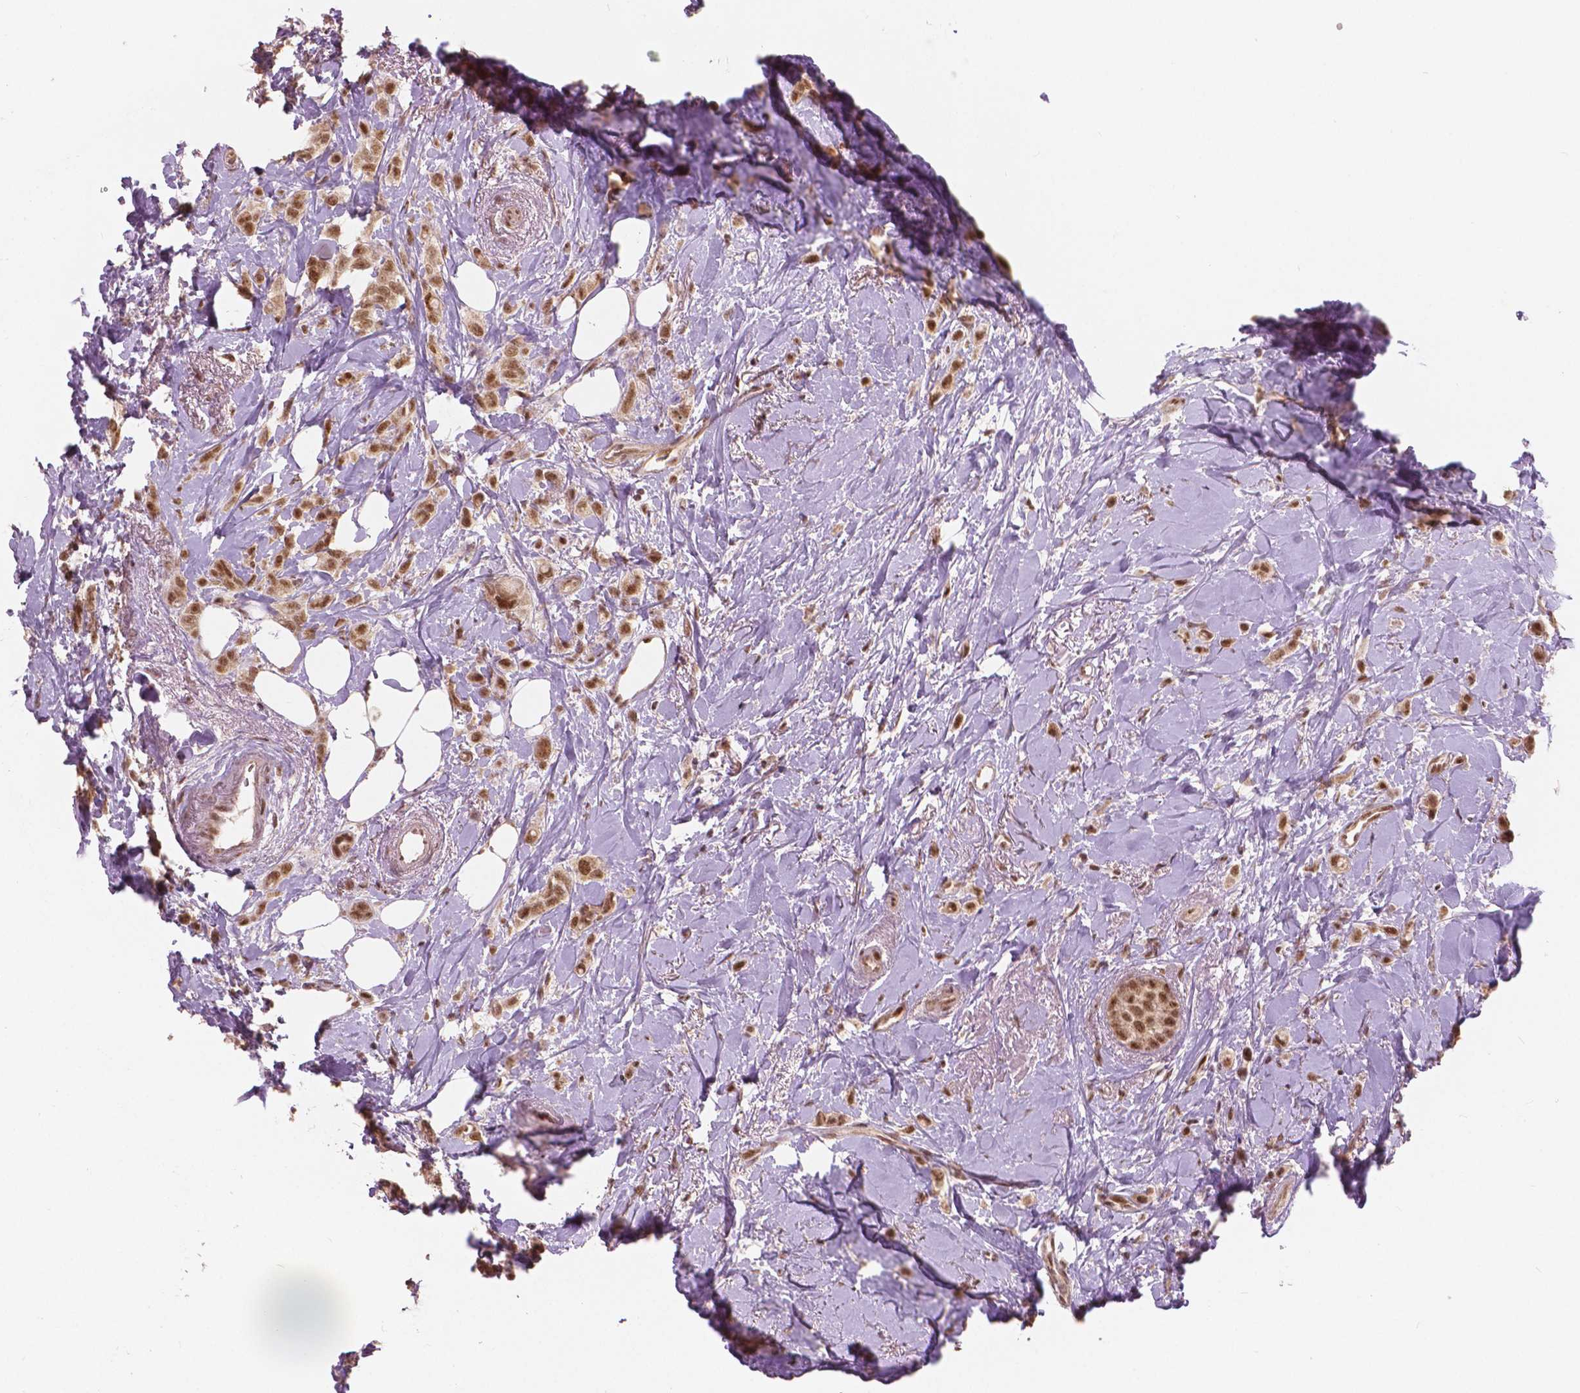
{"staining": {"intensity": "moderate", "quantity": ">75%", "location": "nuclear"}, "tissue": "breast cancer", "cell_type": "Tumor cells", "image_type": "cancer", "snomed": [{"axis": "morphology", "description": "Lobular carcinoma"}, {"axis": "topography", "description": "Breast"}], "caption": "IHC photomicrograph of neoplastic tissue: human breast cancer (lobular carcinoma) stained using IHC shows medium levels of moderate protein expression localized specifically in the nuclear of tumor cells, appearing as a nuclear brown color.", "gene": "NSD2", "patient": {"sex": "female", "age": 66}}